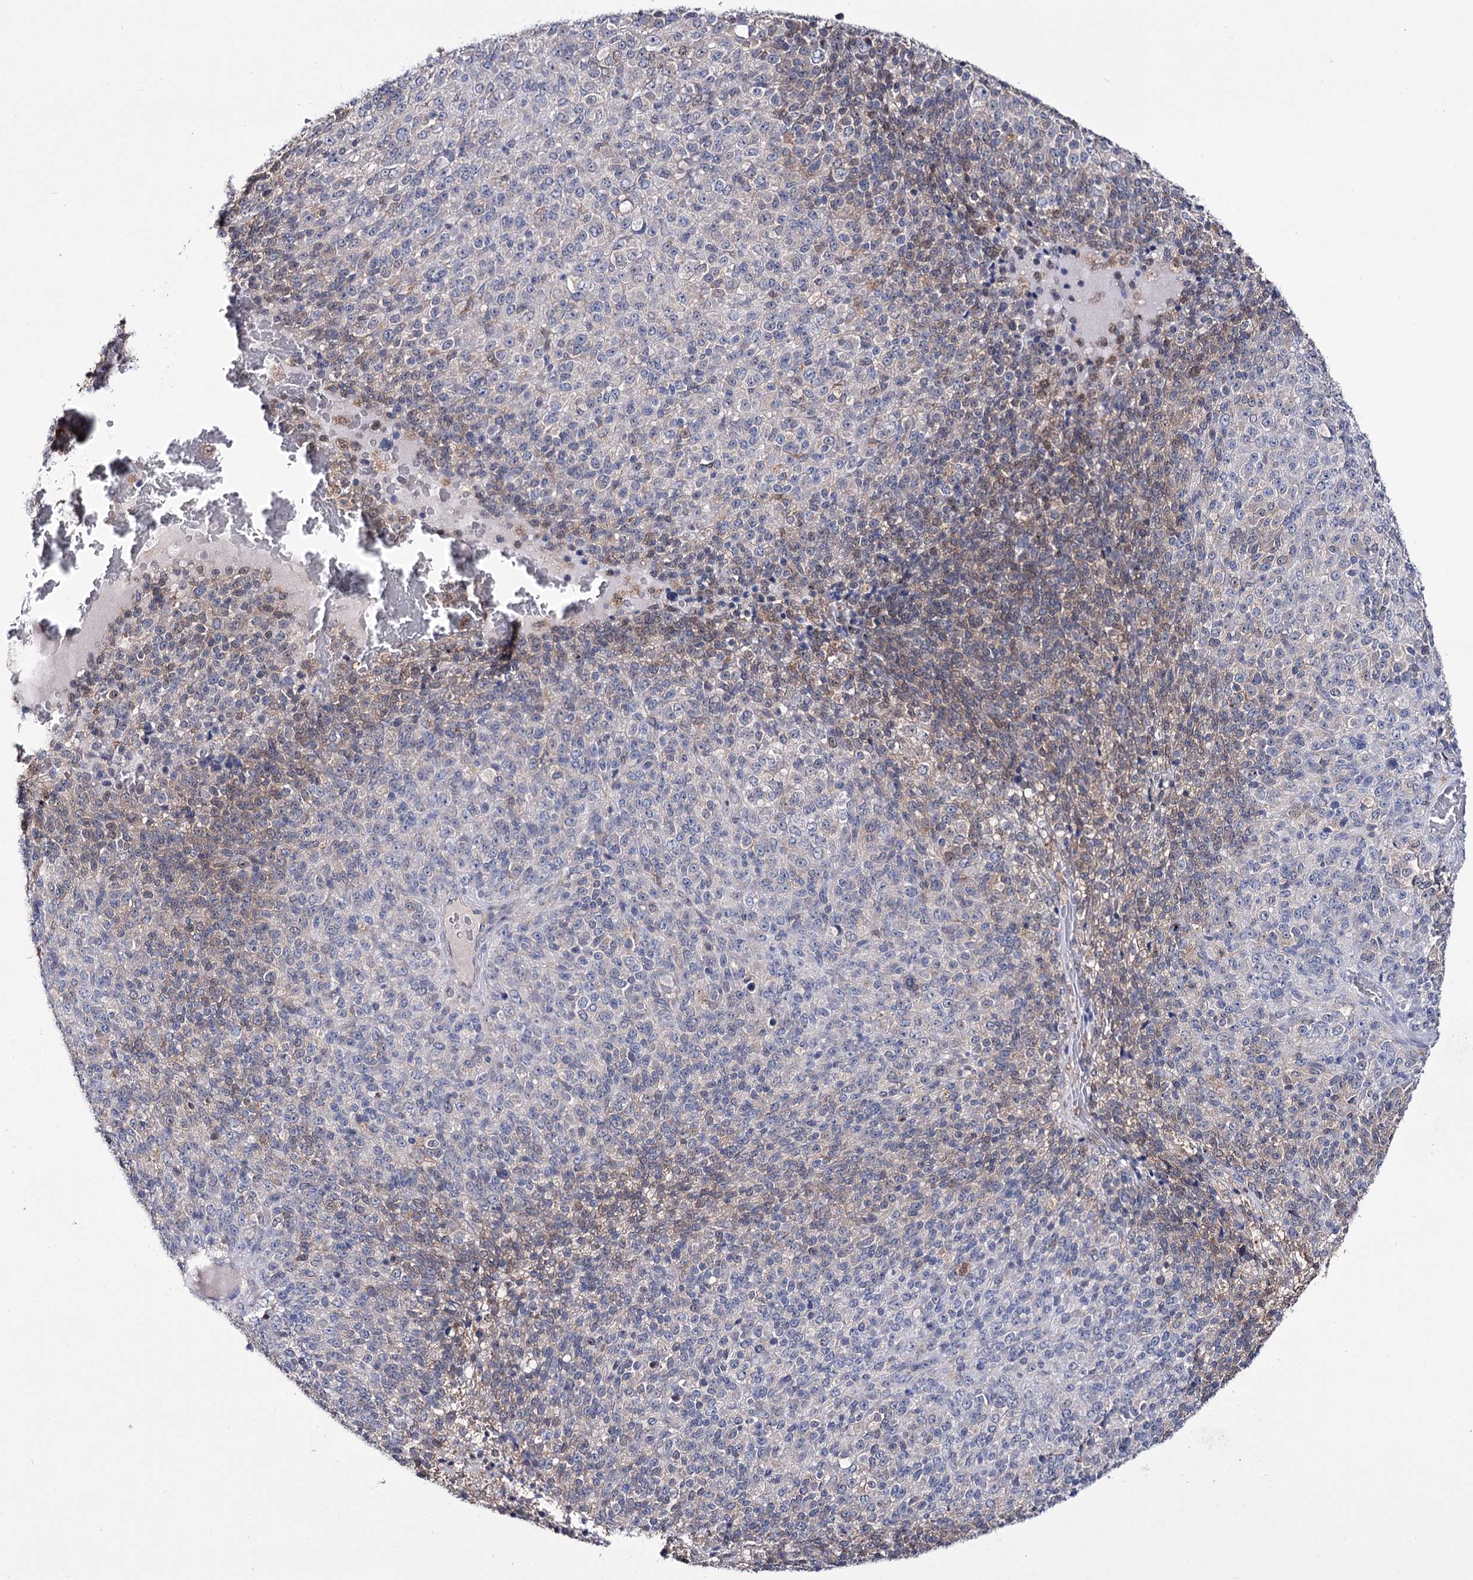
{"staining": {"intensity": "weak", "quantity": "25%-75%", "location": "cytoplasmic/membranous"}, "tissue": "melanoma", "cell_type": "Tumor cells", "image_type": "cancer", "snomed": [{"axis": "morphology", "description": "Malignant melanoma, Metastatic site"}, {"axis": "topography", "description": "Brain"}], "caption": "Brown immunohistochemical staining in melanoma demonstrates weak cytoplasmic/membranous staining in approximately 25%-75% of tumor cells.", "gene": "PTER", "patient": {"sex": "female", "age": 56}}